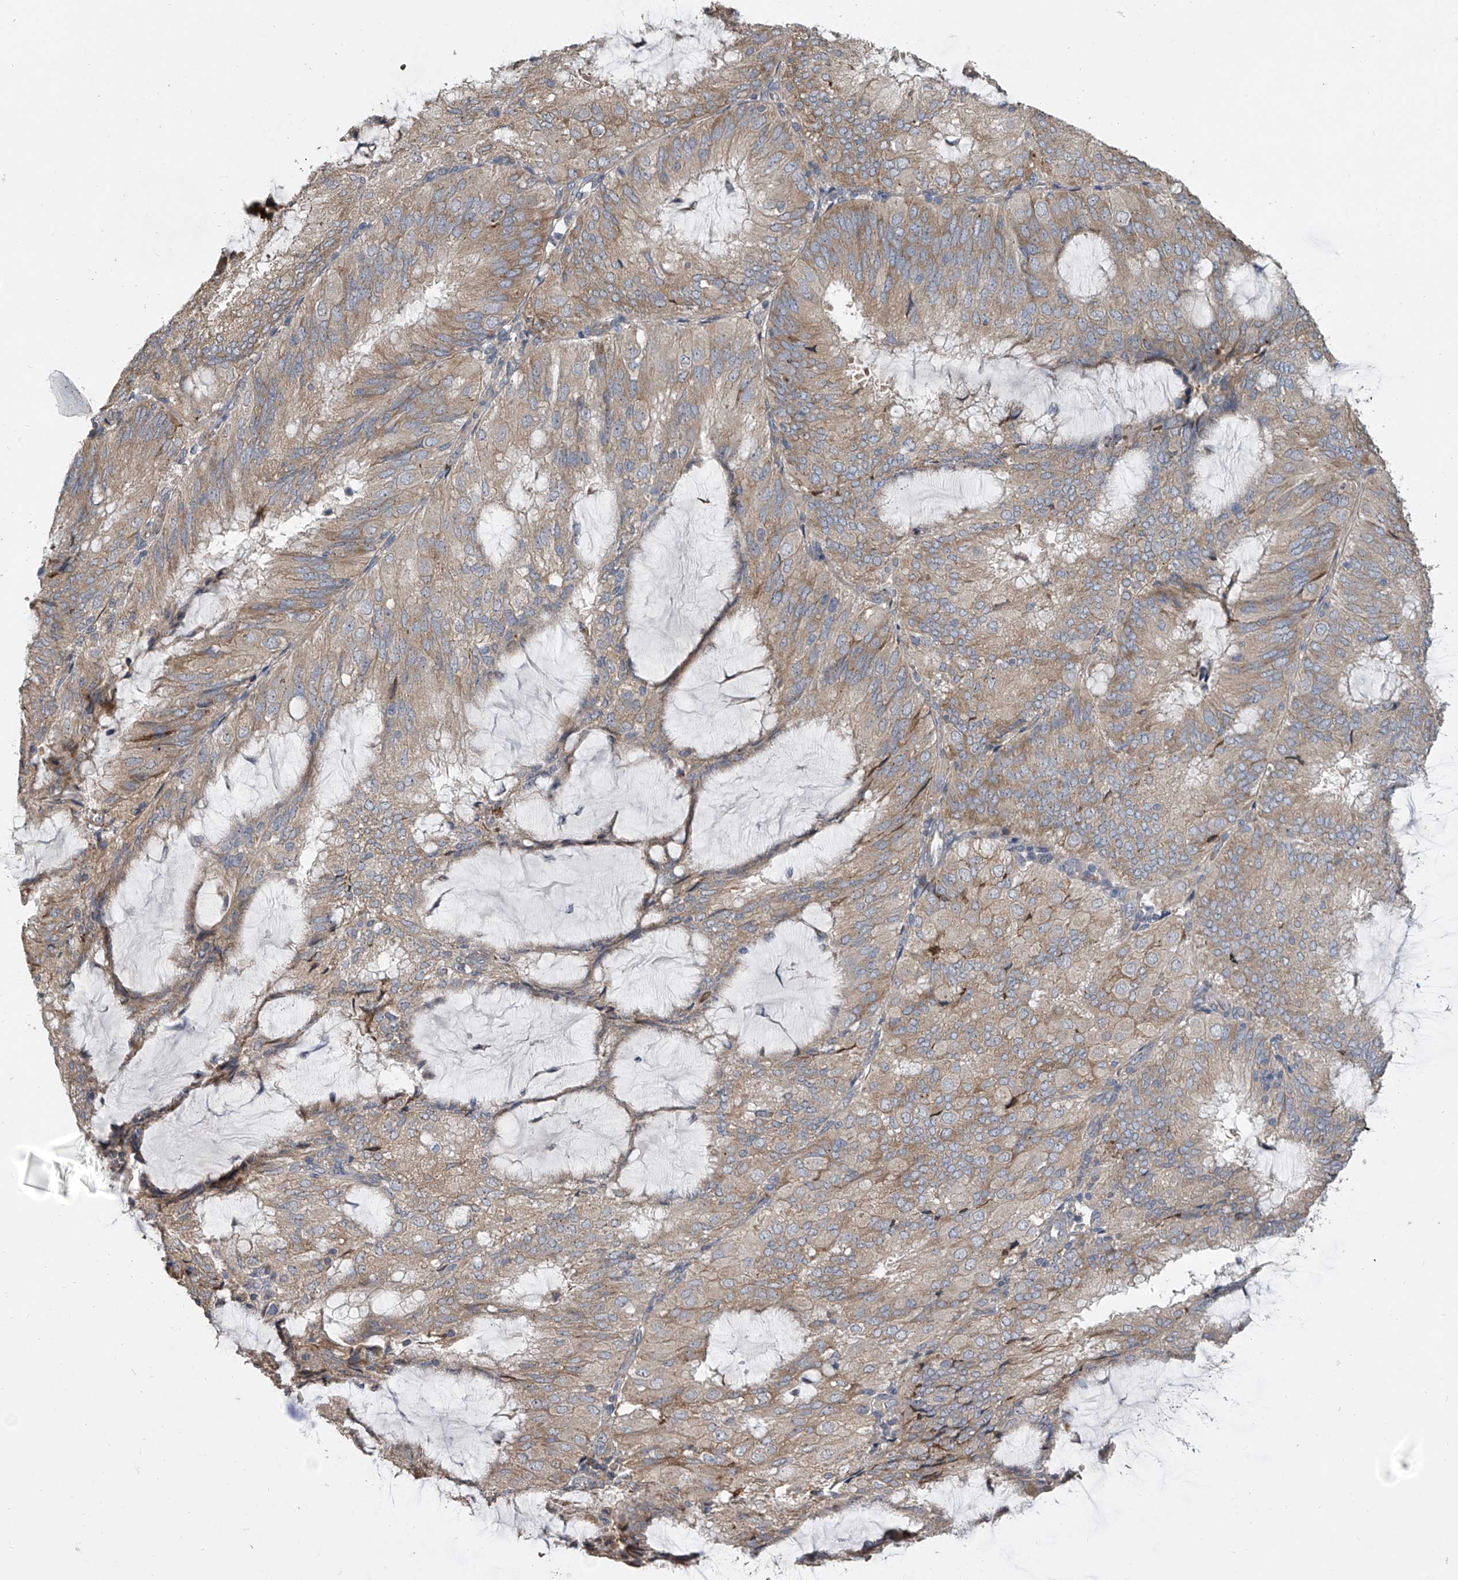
{"staining": {"intensity": "moderate", "quantity": ">75%", "location": "cytoplasmic/membranous"}, "tissue": "endometrial cancer", "cell_type": "Tumor cells", "image_type": "cancer", "snomed": [{"axis": "morphology", "description": "Adenocarcinoma, NOS"}, {"axis": "topography", "description": "Endometrium"}], "caption": "Protein positivity by IHC reveals moderate cytoplasmic/membranous expression in about >75% of tumor cells in endometrial cancer (adenocarcinoma).", "gene": "DOCK9", "patient": {"sex": "female", "age": 81}}